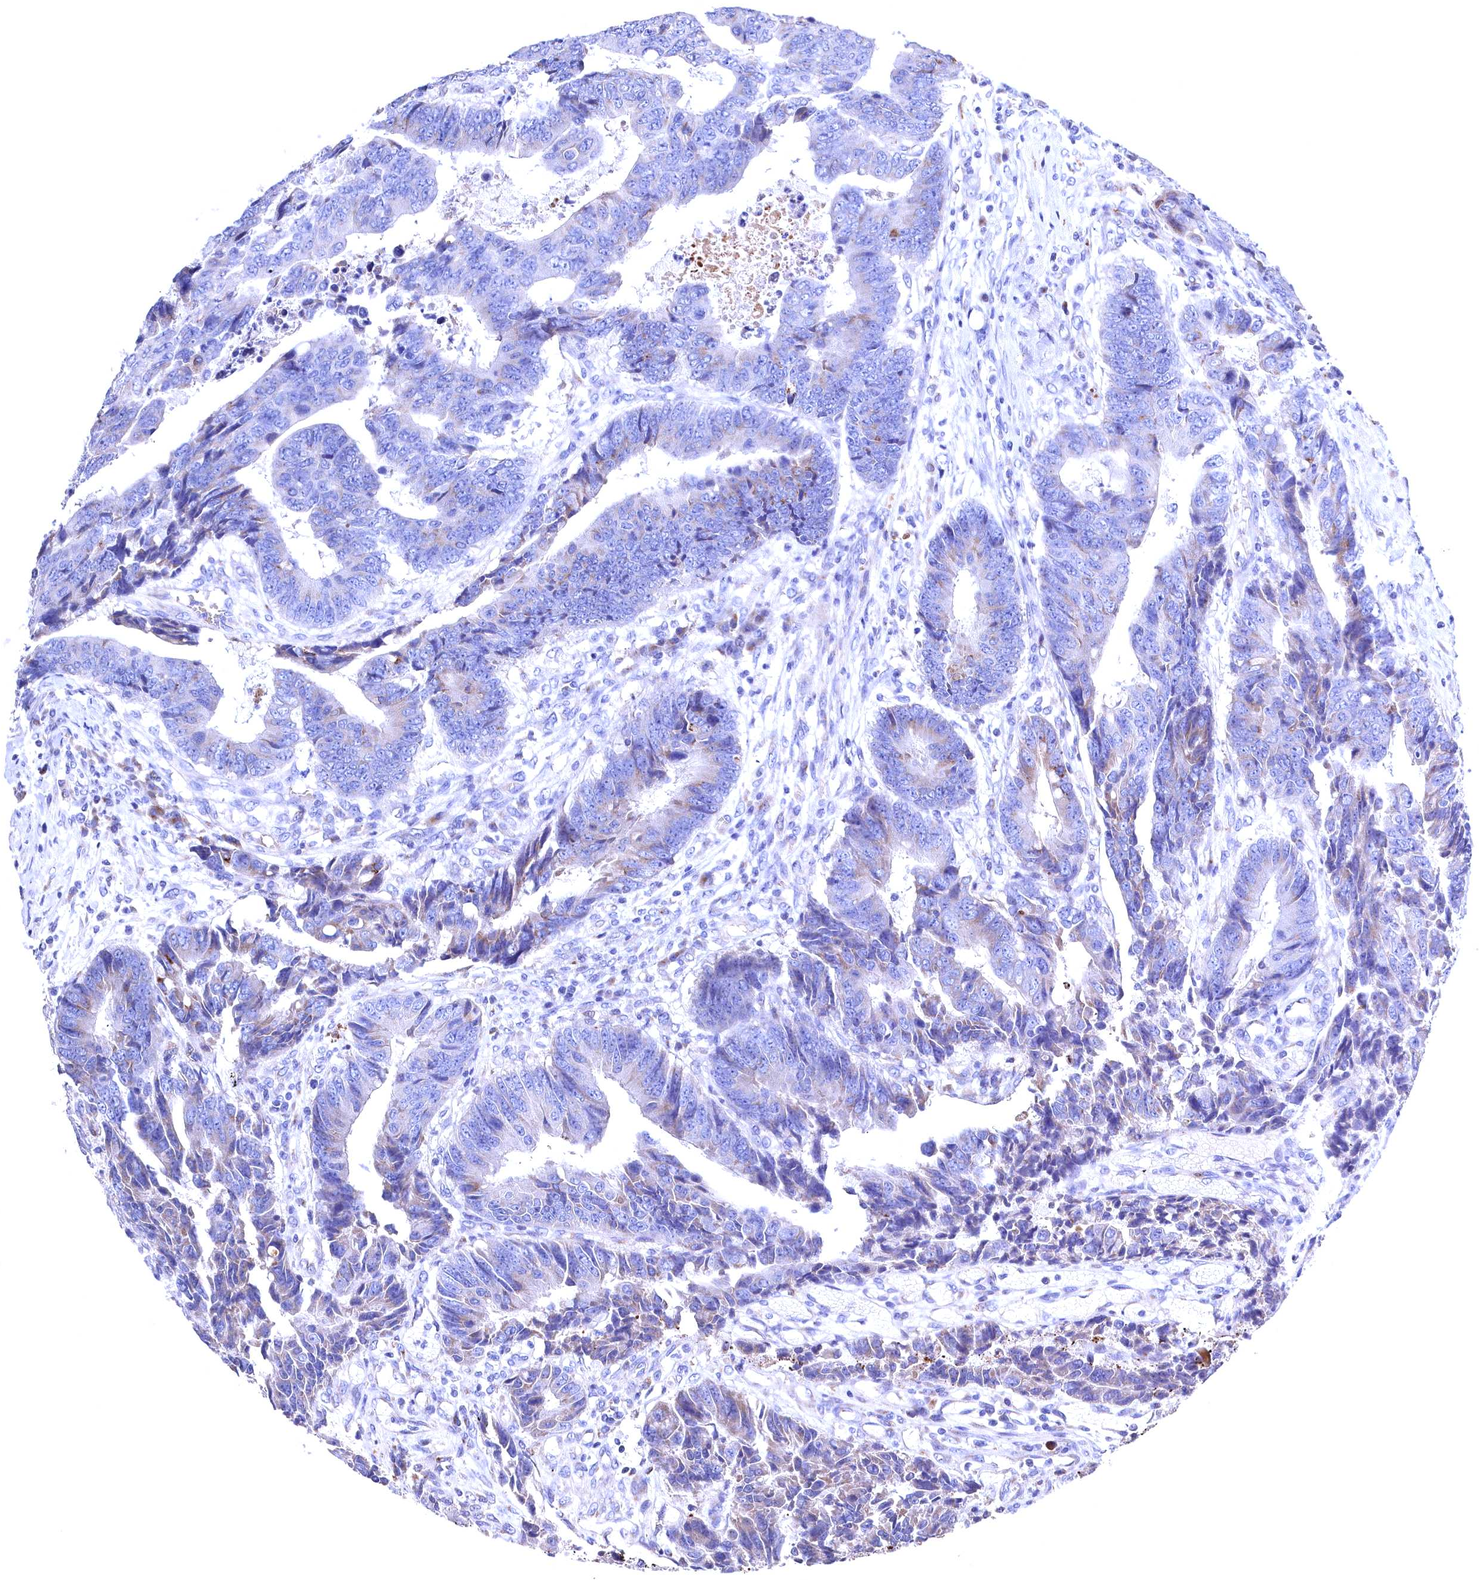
{"staining": {"intensity": "weak", "quantity": "<25%", "location": "cytoplasmic/membranous"}, "tissue": "colorectal cancer", "cell_type": "Tumor cells", "image_type": "cancer", "snomed": [{"axis": "morphology", "description": "Adenocarcinoma, NOS"}, {"axis": "topography", "description": "Rectum"}], "caption": "High power microscopy image of an immunohistochemistry photomicrograph of adenocarcinoma (colorectal), revealing no significant positivity in tumor cells.", "gene": "GPR108", "patient": {"sex": "male", "age": 84}}